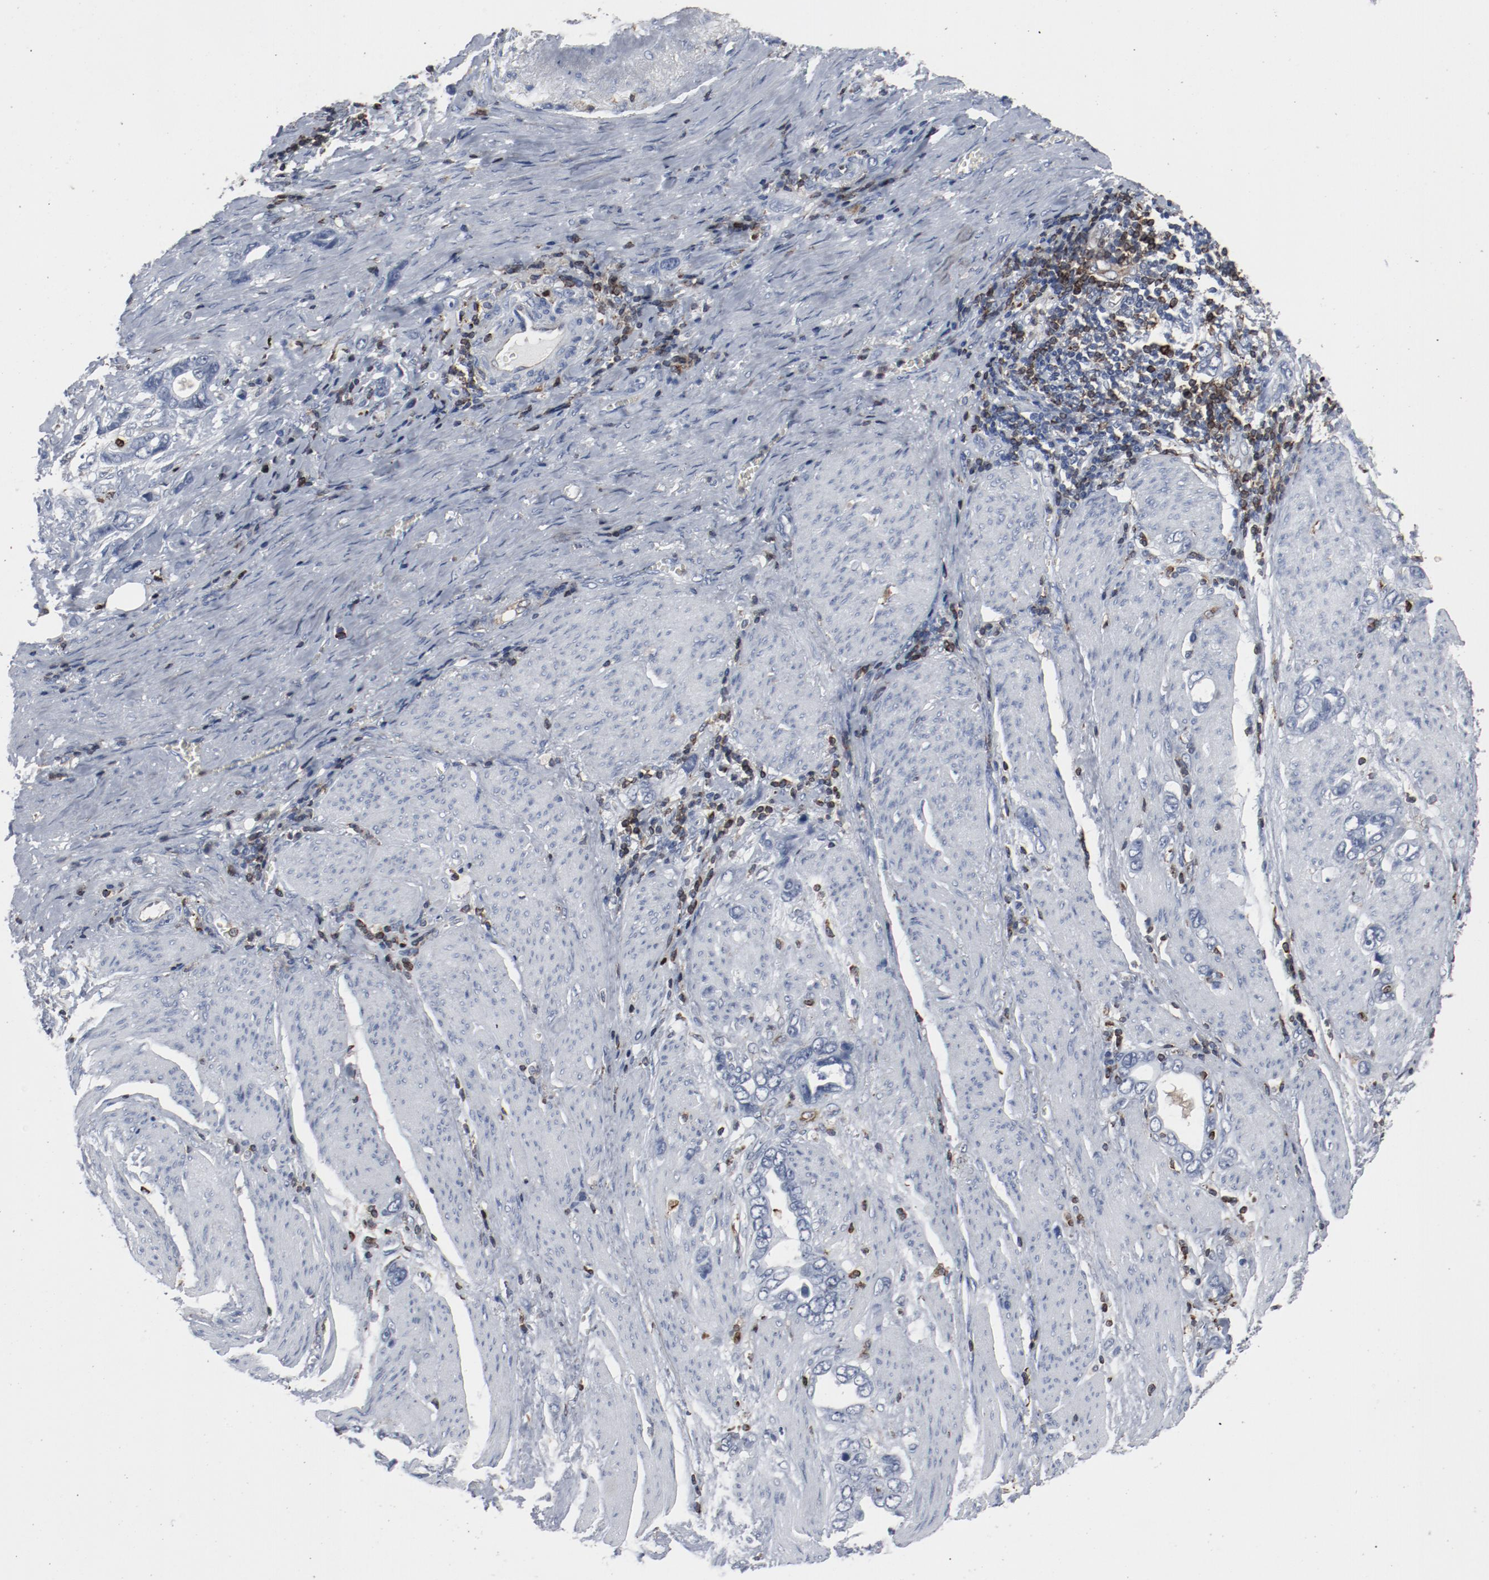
{"staining": {"intensity": "negative", "quantity": "none", "location": "none"}, "tissue": "stomach cancer", "cell_type": "Tumor cells", "image_type": "cancer", "snomed": [{"axis": "morphology", "description": "Adenocarcinoma, NOS"}, {"axis": "topography", "description": "Stomach"}], "caption": "This photomicrograph is of stomach adenocarcinoma stained with IHC to label a protein in brown with the nuclei are counter-stained blue. There is no positivity in tumor cells. Brightfield microscopy of immunohistochemistry (IHC) stained with DAB (3,3'-diaminobenzidine) (brown) and hematoxylin (blue), captured at high magnification.", "gene": "LCP2", "patient": {"sex": "male", "age": 78}}